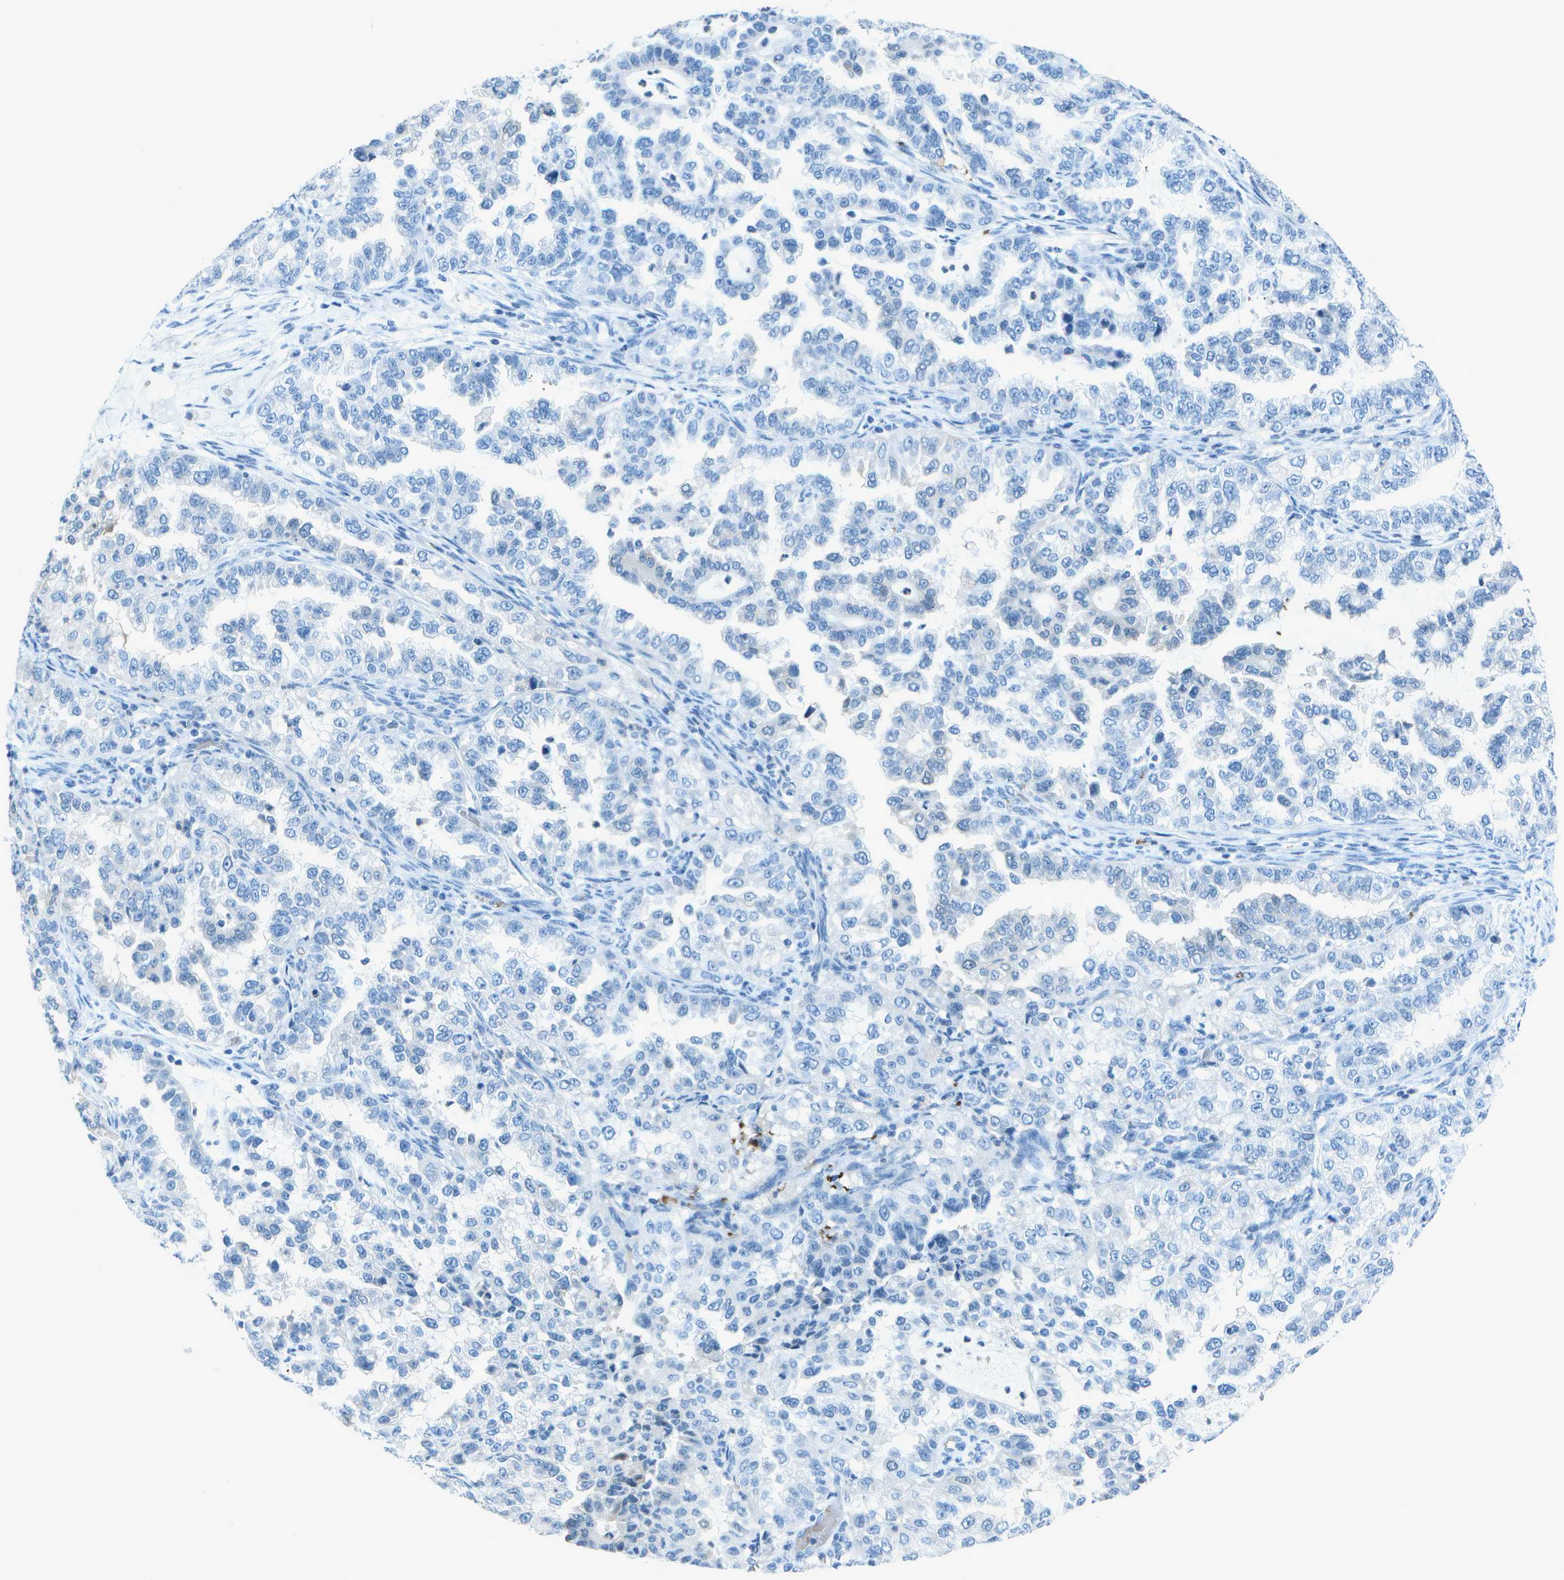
{"staining": {"intensity": "negative", "quantity": "none", "location": "none"}, "tissue": "endometrial cancer", "cell_type": "Tumor cells", "image_type": "cancer", "snomed": [{"axis": "morphology", "description": "Adenocarcinoma, NOS"}, {"axis": "topography", "description": "Endometrium"}], "caption": "Immunohistochemical staining of human endometrial adenocarcinoma reveals no significant expression in tumor cells.", "gene": "ASL", "patient": {"sex": "female", "age": 85}}